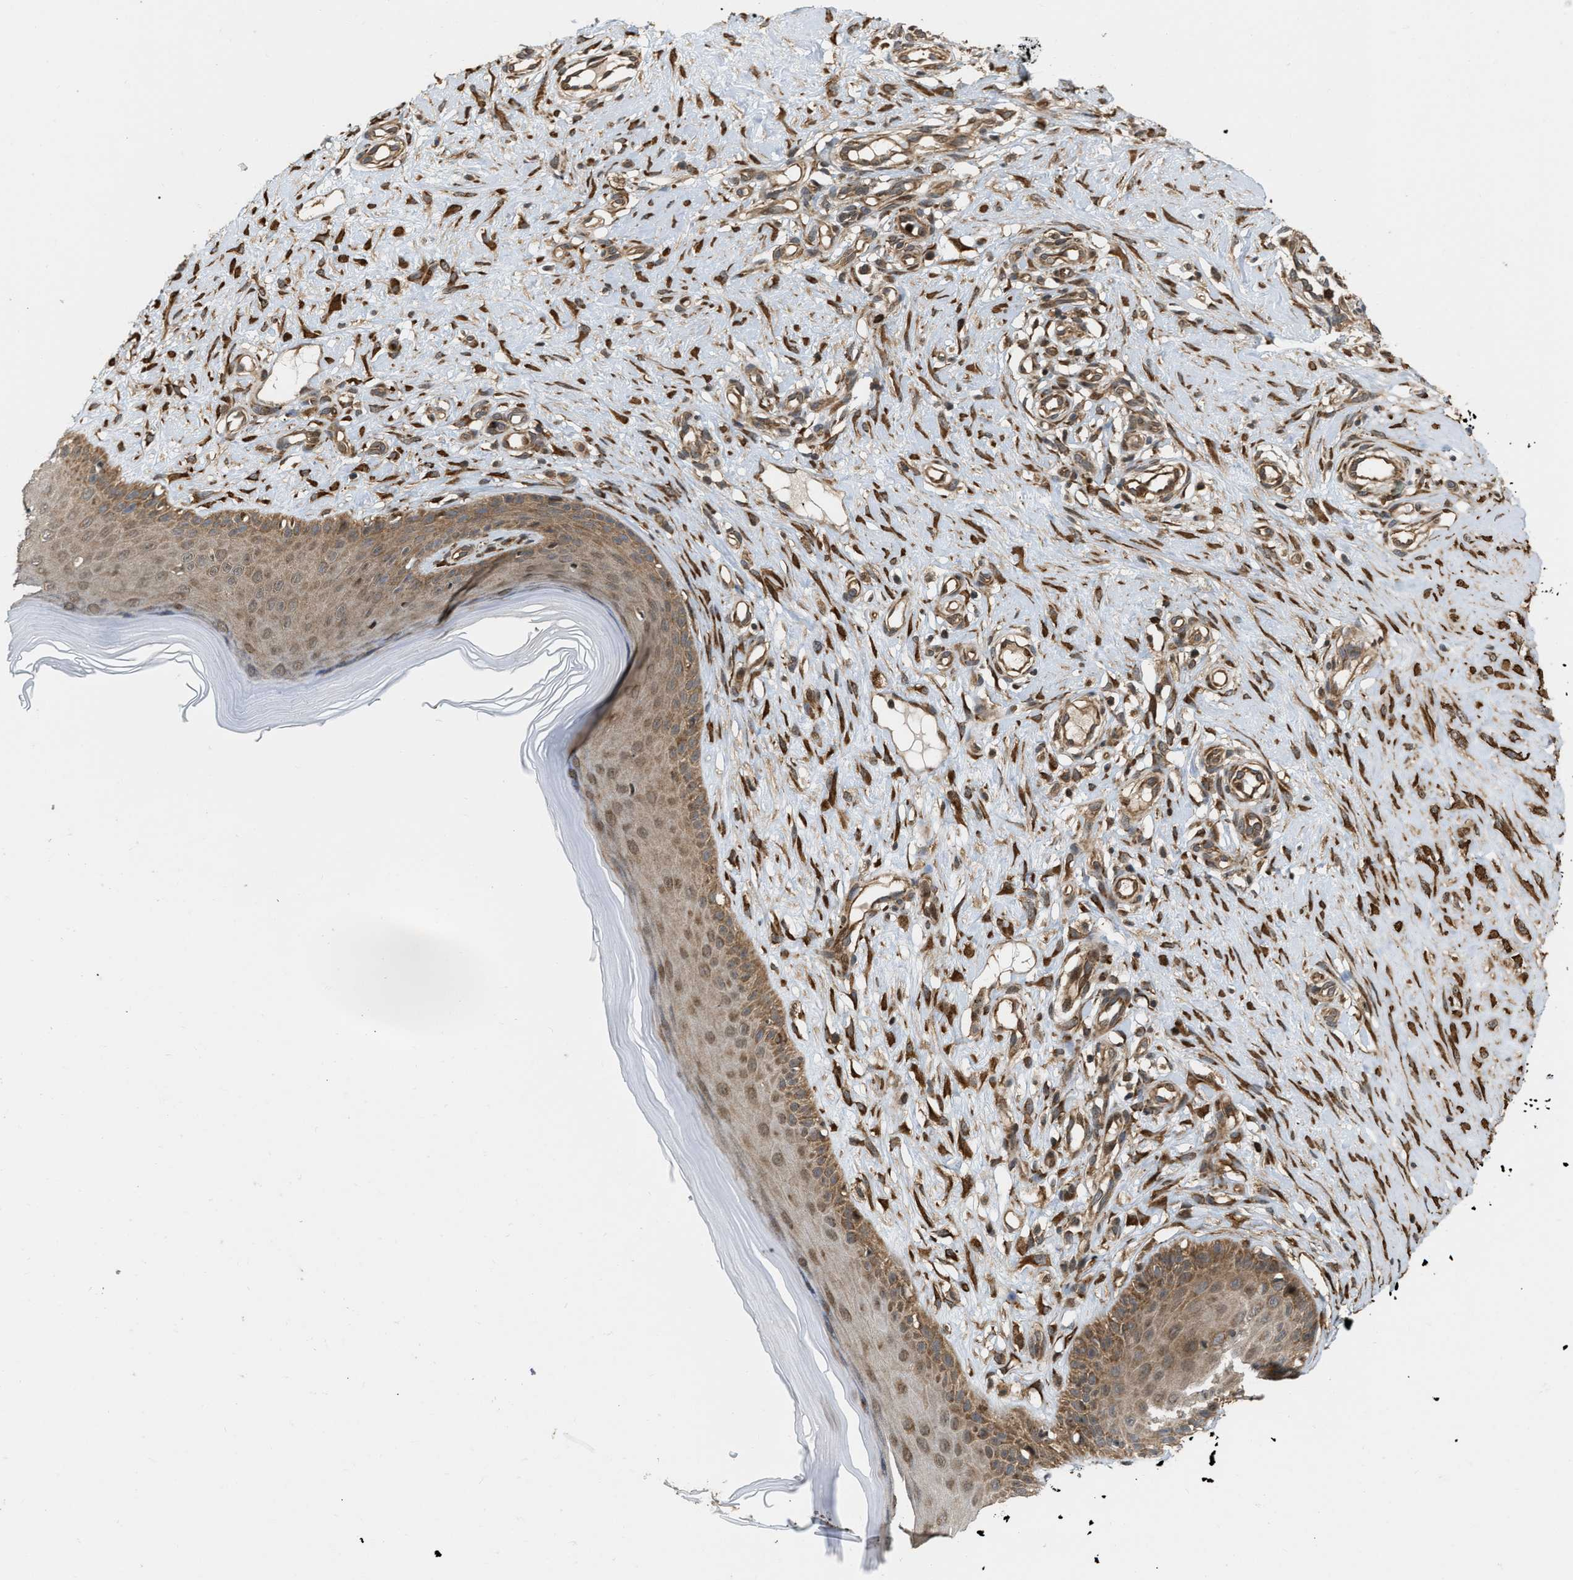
{"staining": {"intensity": "strong", "quantity": ">75%", "location": "cytoplasmic/membranous"}, "tissue": "skin", "cell_type": "Fibroblasts", "image_type": "normal", "snomed": [{"axis": "morphology", "description": "Normal tissue, NOS"}, {"axis": "topography", "description": "Skin"}], "caption": "Human skin stained with a brown dye exhibits strong cytoplasmic/membranous positive positivity in about >75% of fibroblasts.", "gene": "IQCE", "patient": {"sex": "male", "age": 41}}